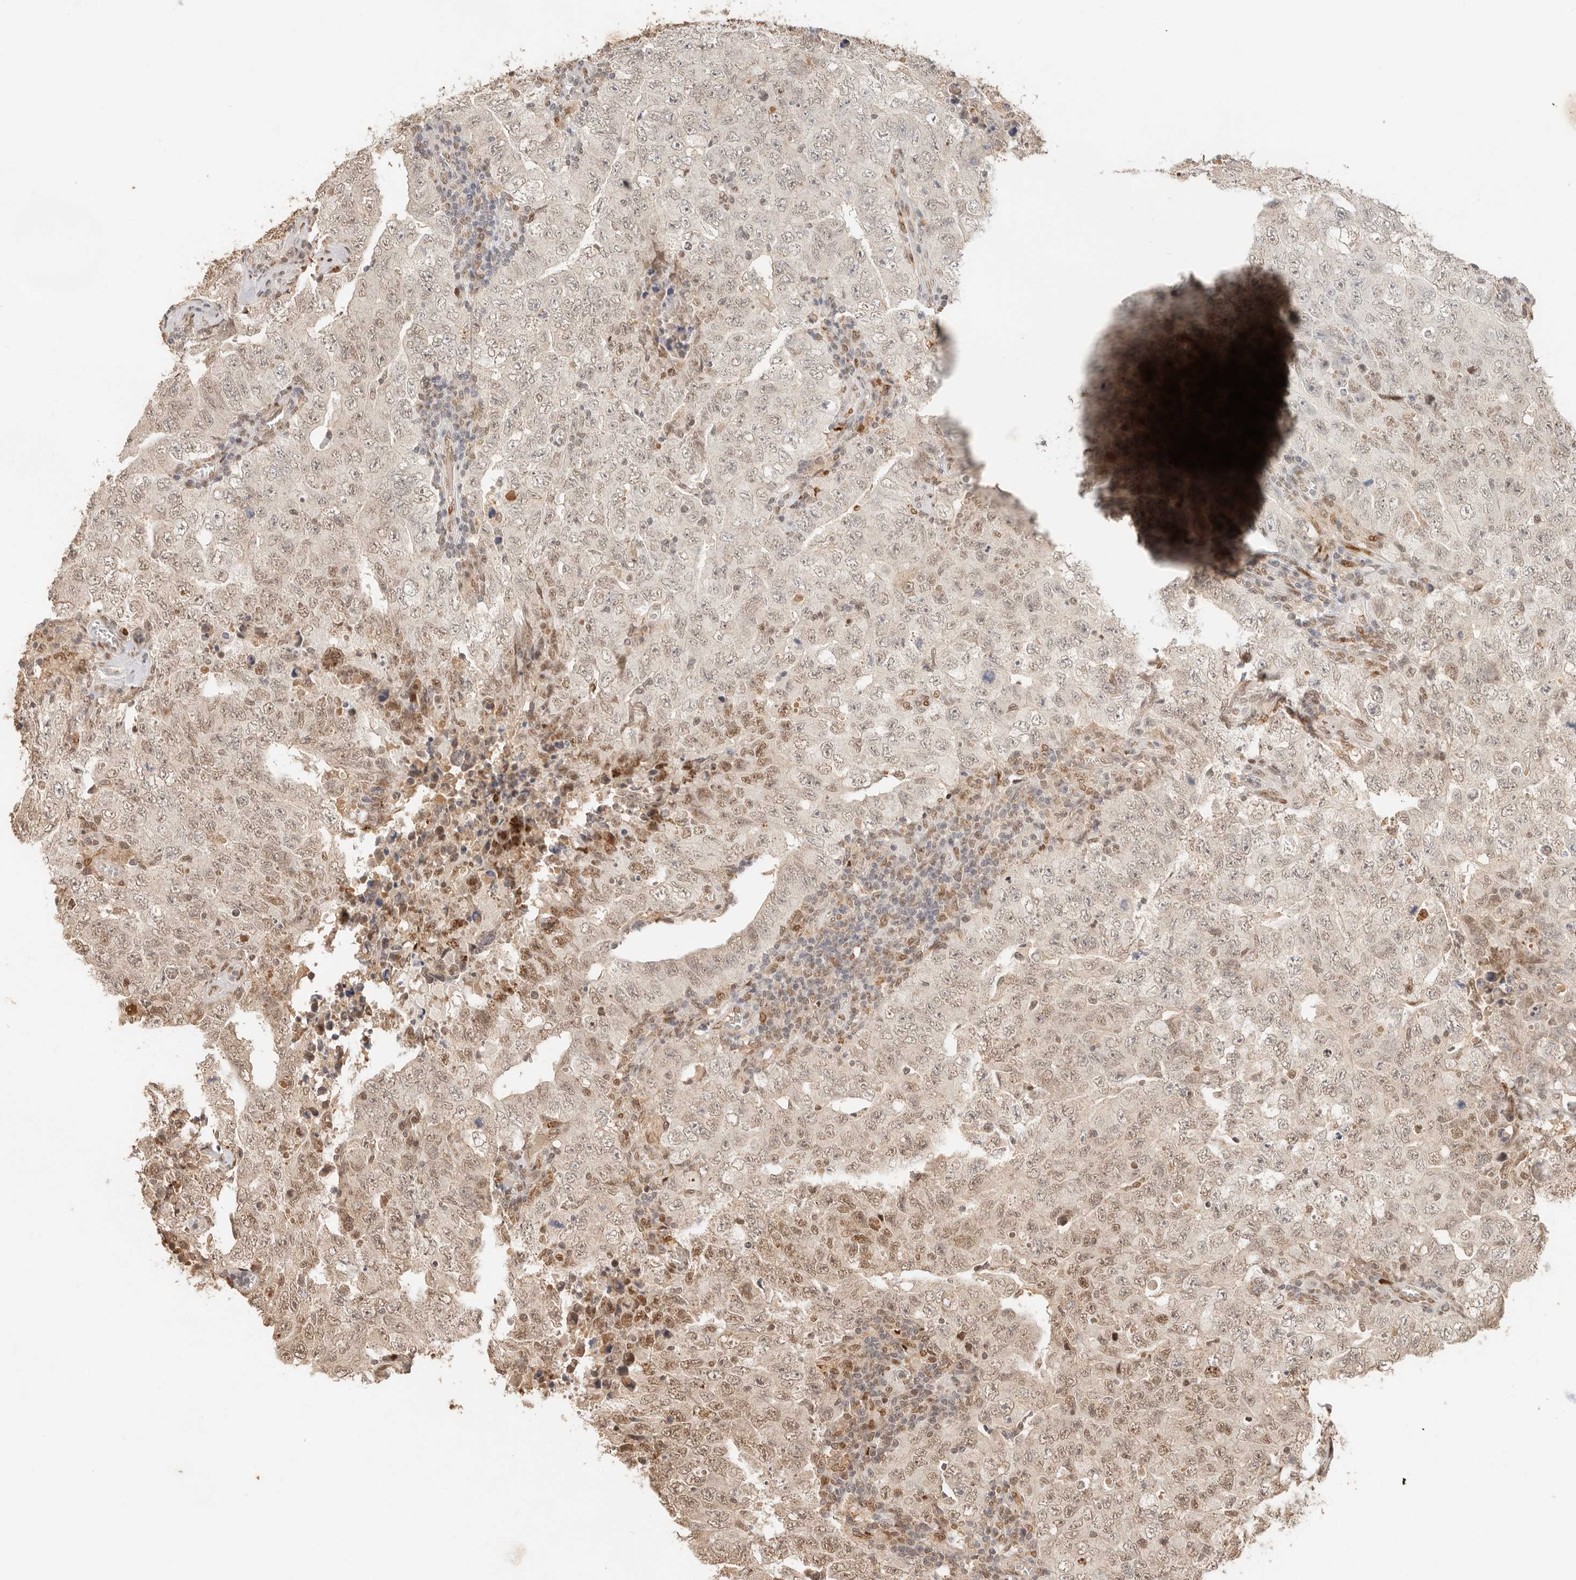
{"staining": {"intensity": "moderate", "quantity": "25%-75%", "location": "nuclear"}, "tissue": "testis cancer", "cell_type": "Tumor cells", "image_type": "cancer", "snomed": [{"axis": "morphology", "description": "Carcinoma, Embryonal, NOS"}, {"axis": "topography", "description": "Testis"}], "caption": "A histopathology image showing moderate nuclear positivity in about 25%-75% of tumor cells in testis cancer (embryonal carcinoma), as visualized by brown immunohistochemical staining.", "gene": "NPAS2", "patient": {"sex": "male", "age": 26}}